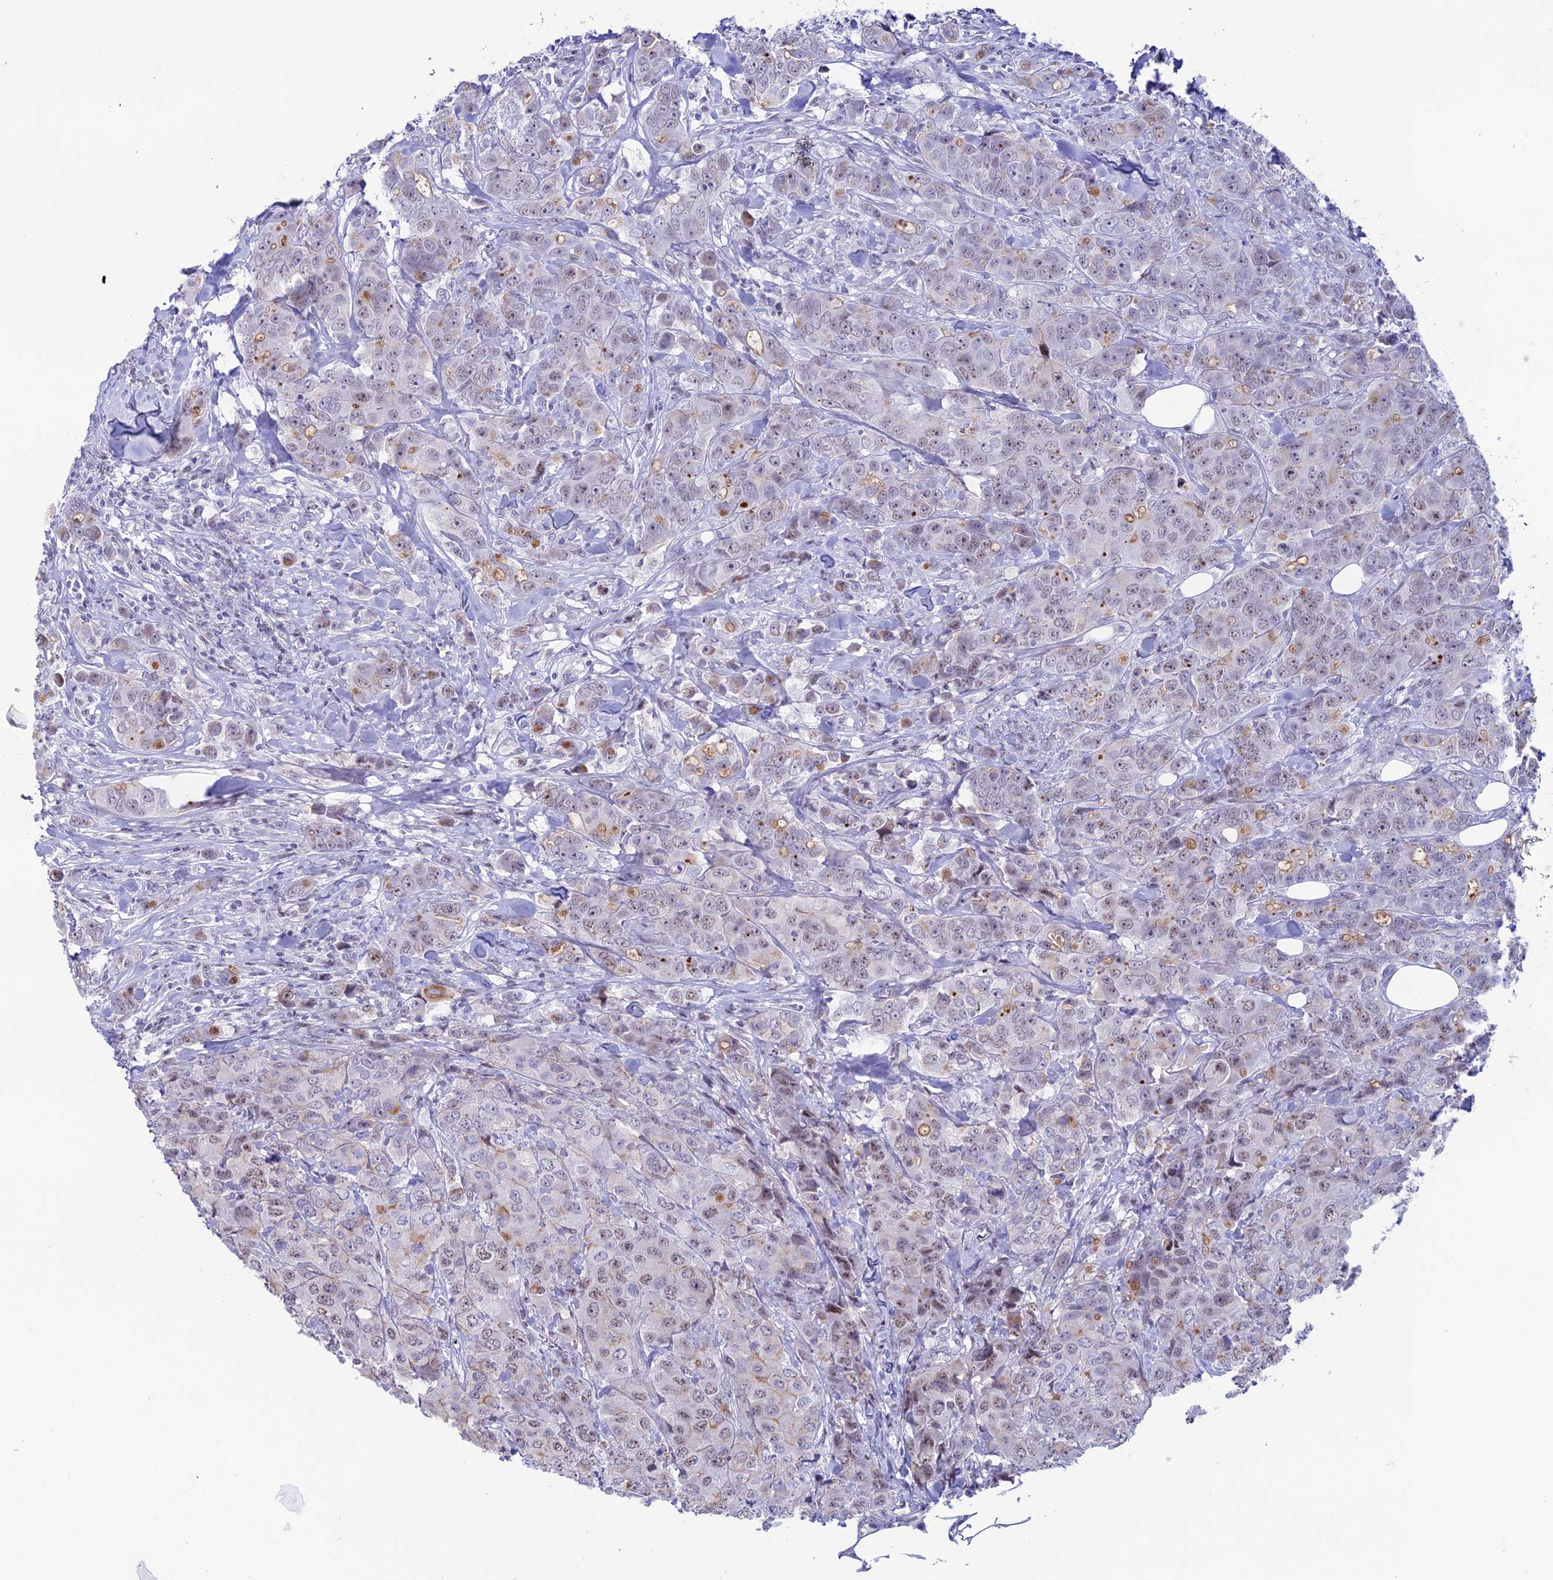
{"staining": {"intensity": "weak", "quantity": "<25%", "location": "cytoplasmic/membranous,nuclear"}, "tissue": "breast cancer", "cell_type": "Tumor cells", "image_type": "cancer", "snomed": [{"axis": "morphology", "description": "Duct carcinoma"}, {"axis": "topography", "description": "Breast"}], "caption": "Tumor cells show no significant positivity in breast cancer.", "gene": "MFSD2B", "patient": {"sex": "female", "age": 43}}